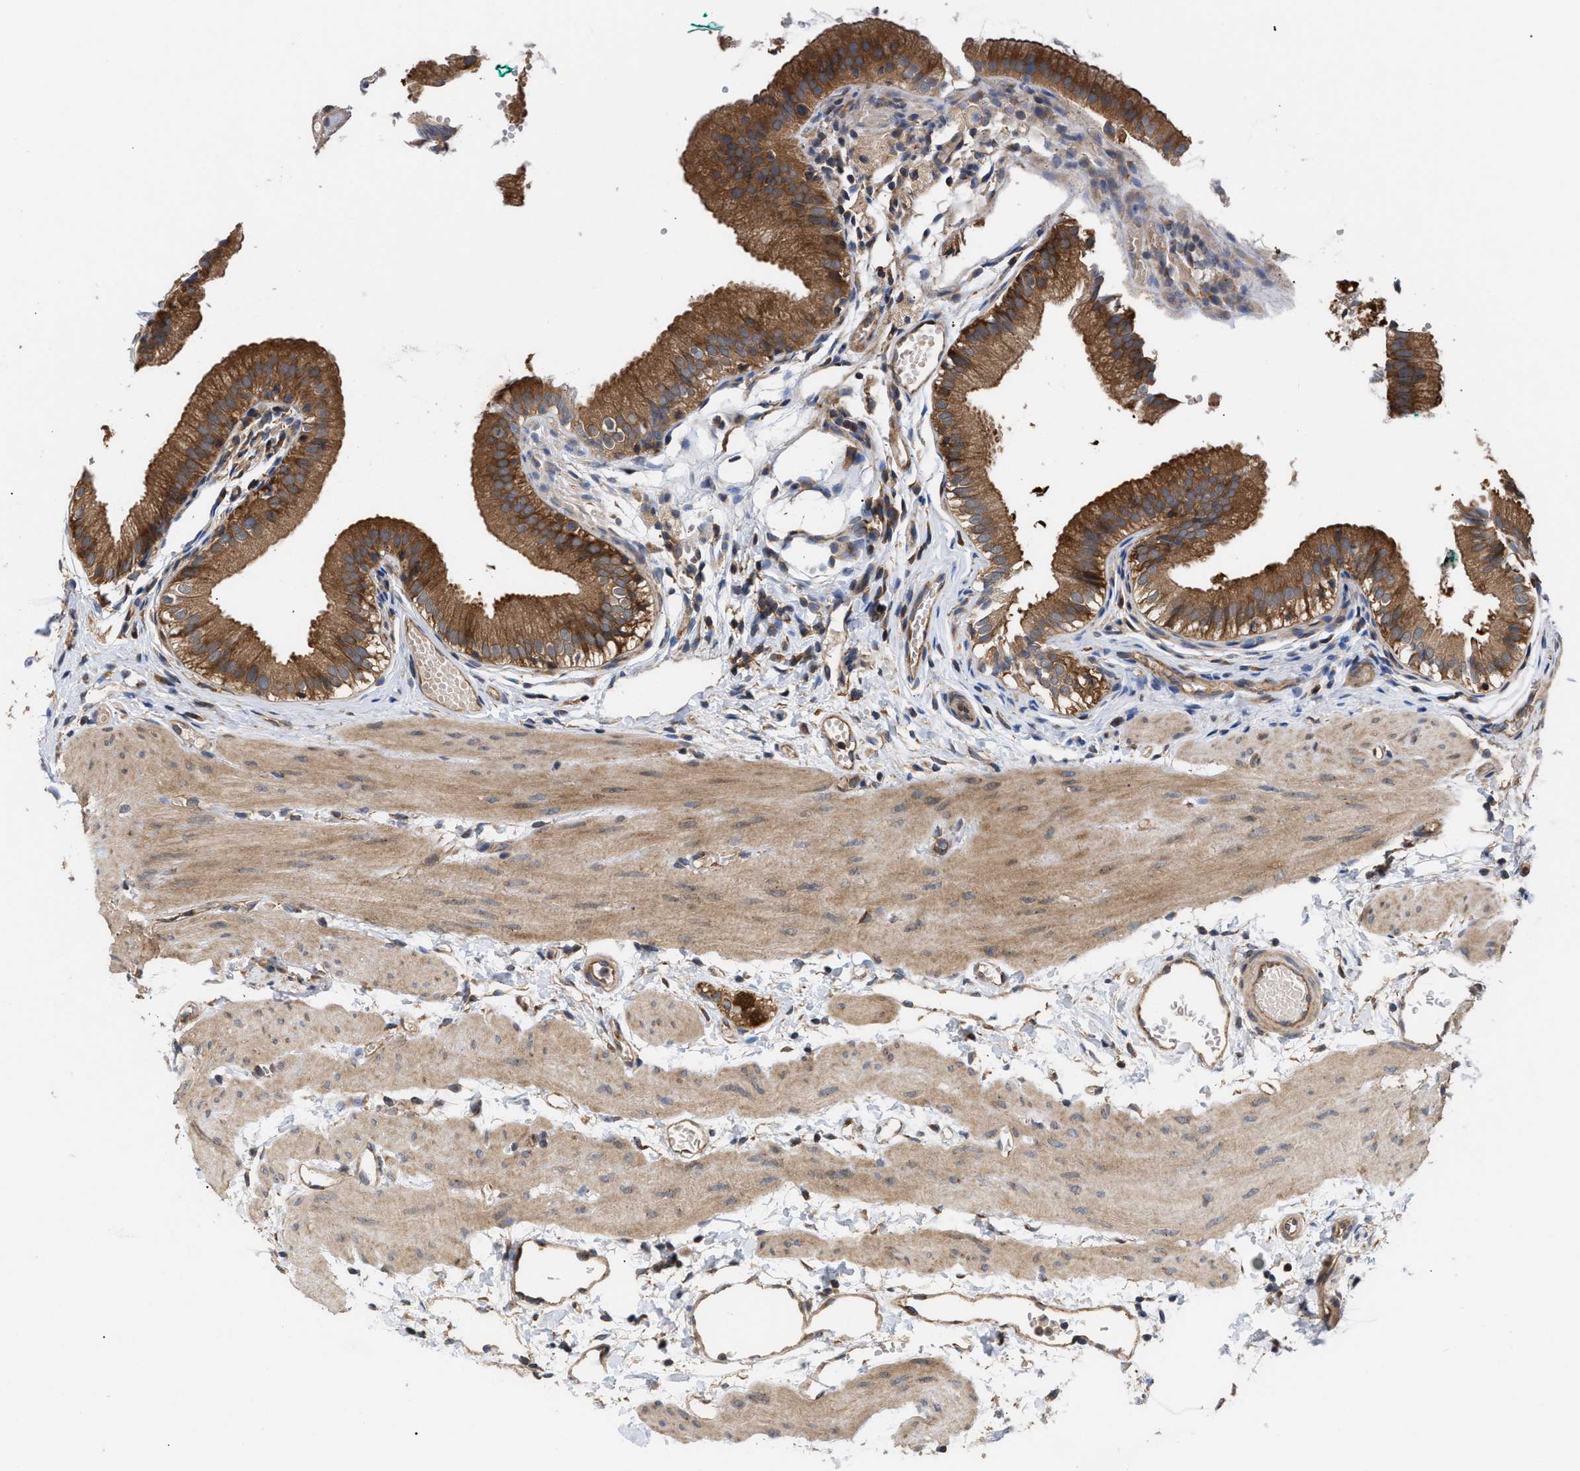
{"staining": {"intensity": "strong", "quantity": ">75%", "location": "cytoplasmic/membranous"}, "tissue": "gallbladder", "cell_type": "Glandular cells", "image_type": "normal", "snomed": [{"axis": "morphology", "description": "Normal tissue, NOS"}, {"axis": "topography", "description": "Gallbladder"}], "caption": "There is high levels of strong cytoplasmic/membranous expression in glandular cells of benign gallbladder, as demonstrated by immunohistochemical staining (brown color).", "gene": "LAPTM4B", "patient": {"sex": "female", "age": 26}}